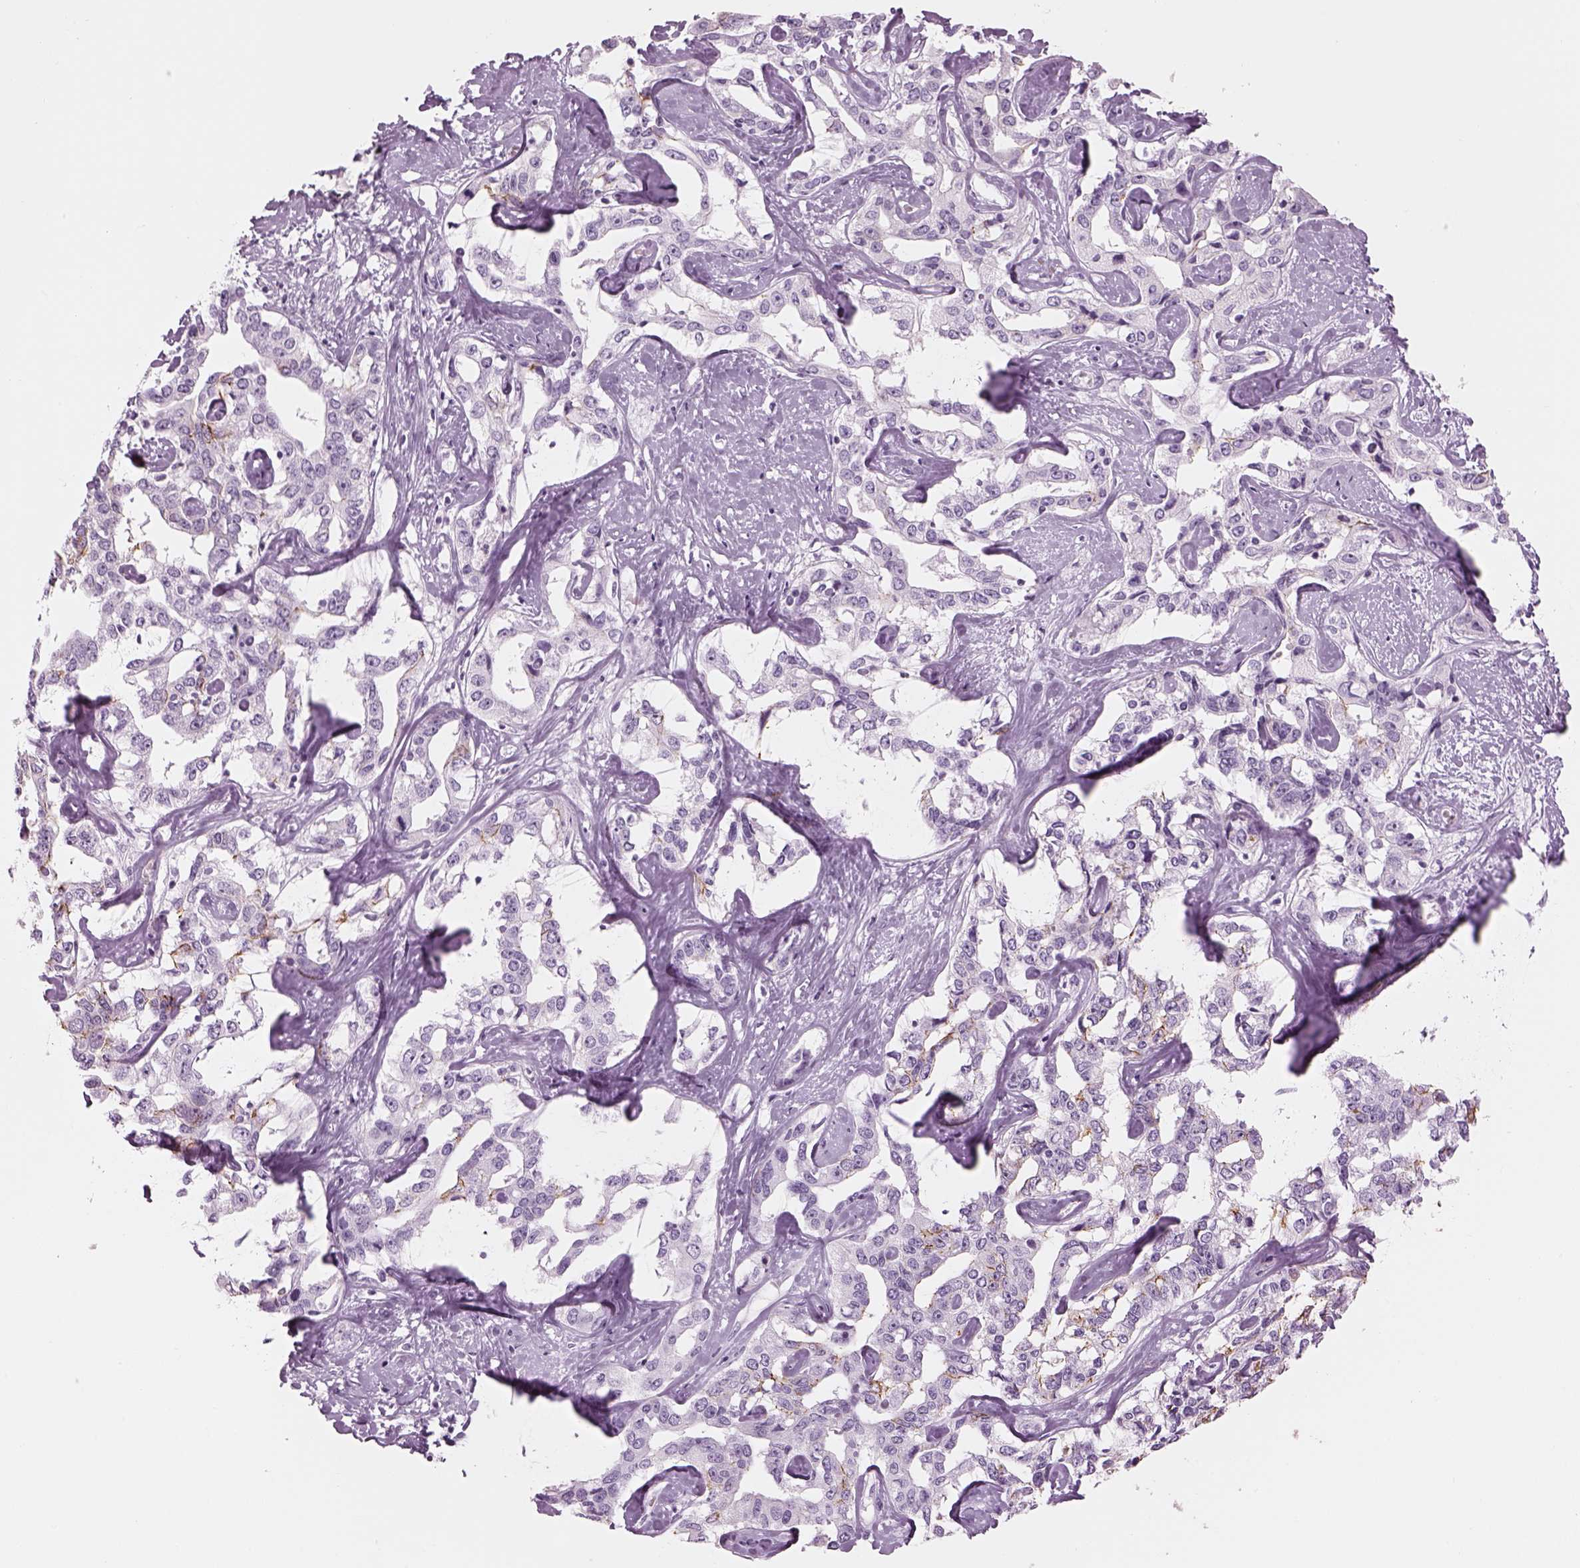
{"staining": {"intensity": "moderate", "quantity": "<25%", "location": "cytoplasmic/membranous"}, "tissue": "liver cancer", "cell_type": "Tumor cells", "image_type": "cancer", "snomed": [{"axis": "morphology", "description": "Cholangiocarcinoma"}, {"axis": "topography", "description": "Liver"}], "caption": "High-power microscopy captured an IHC image of liver cancer, revealing moderate cytoplasmic/membranous expression in approximately <25% of tumor cells.", "gene": "SAG", "patient": {"sex": "male", "age": 59}}